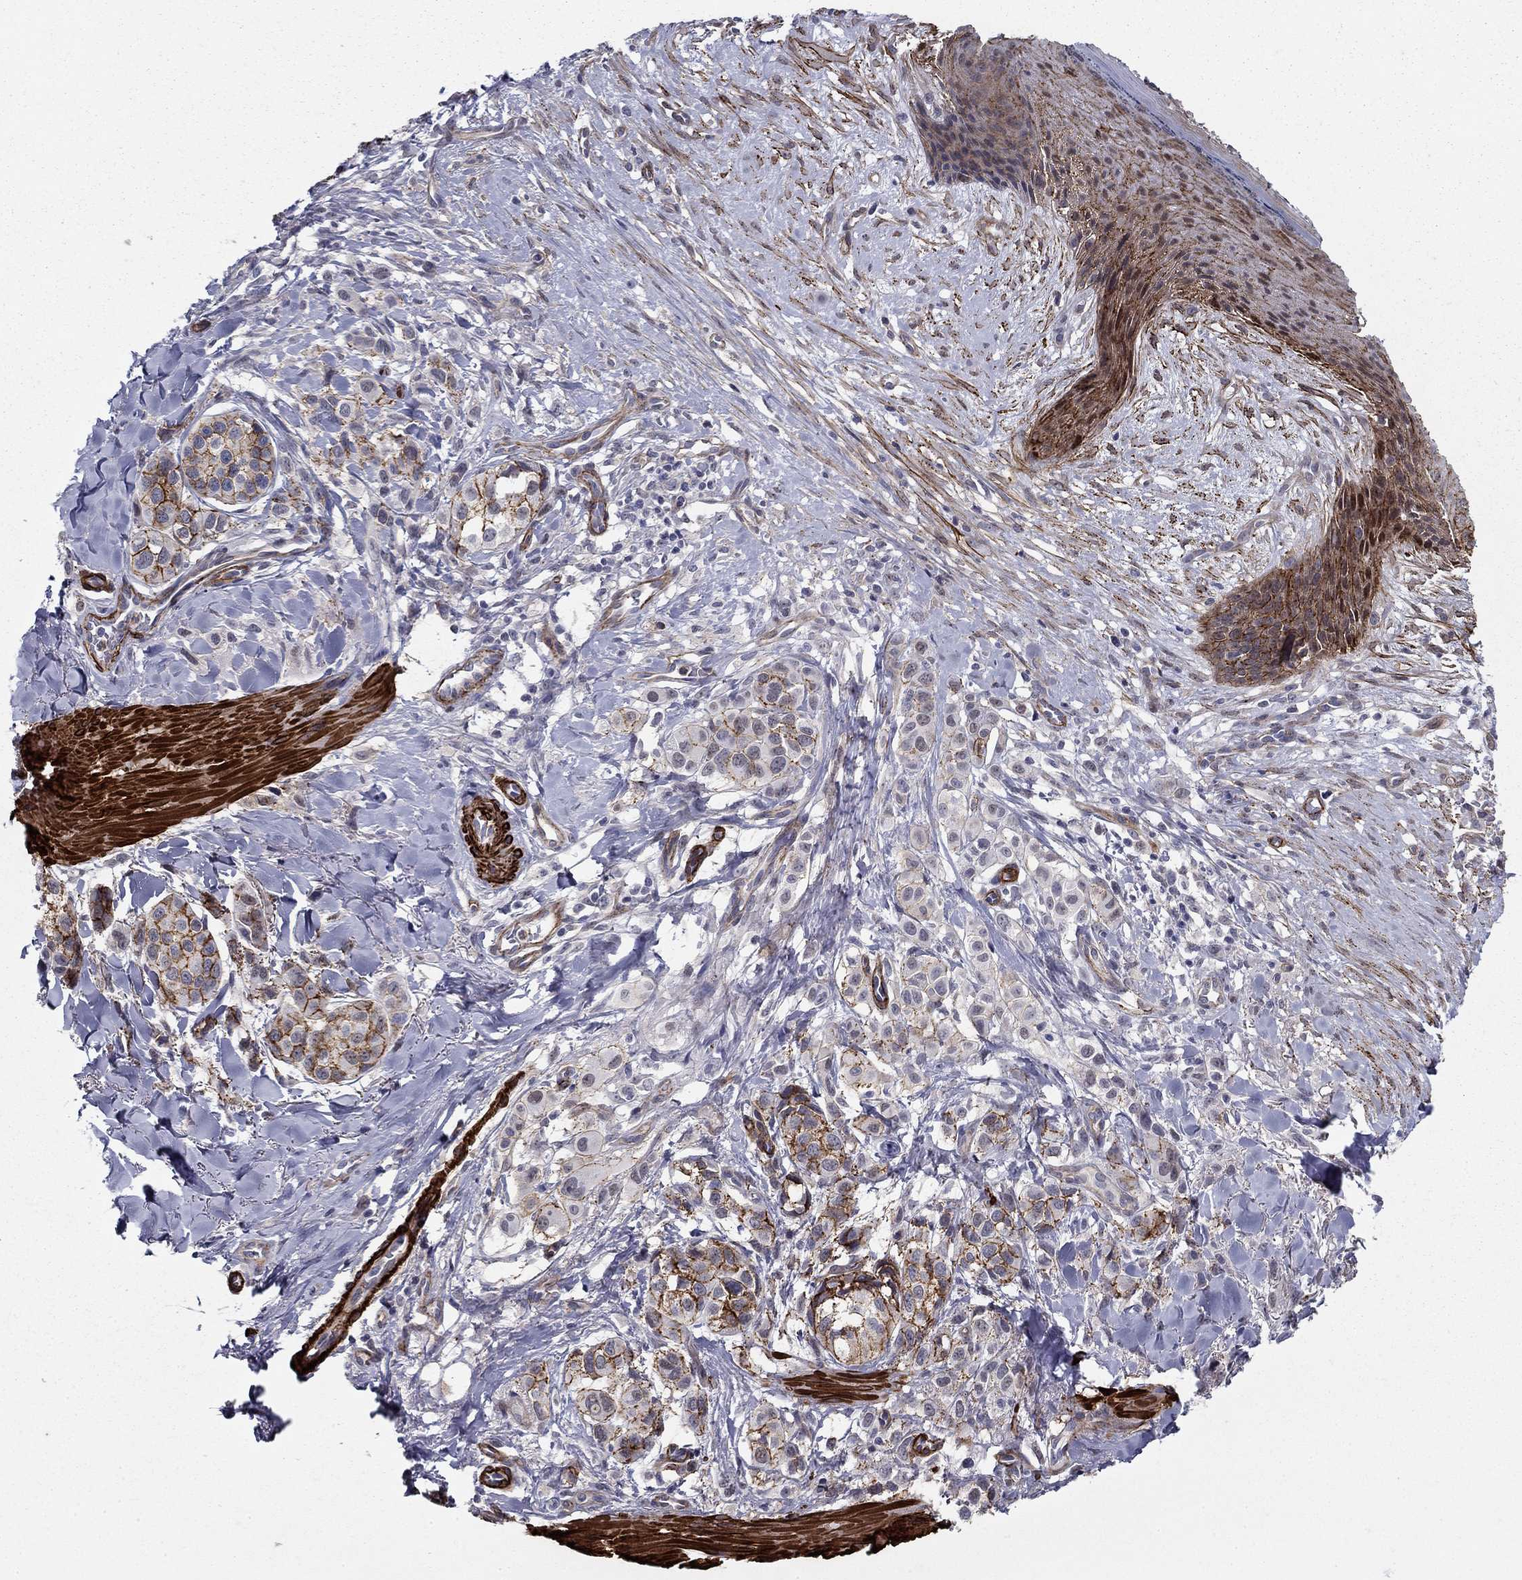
{"staining": {"intensity": "strong", "quantity": "<25%", "location": "cytoplasmic/membranous"}, "tissue": "melanoma", "cell_type": "Tumor cells", "image_type": "cancer", "snomed": [{"axis": "morphology", "description": "Malignant melanoma, NOS"}, {"axis": "topography", "description": "Skin"}], "caption": "A medium amount of strong cytoplasmic/membranous staining is seen in approximately <25% of tumor cells in malignant melanoma tissue. (IHC, brightfield microscopy, high magnification).", "gene": "KRBA1", "patient": {"sex": "male", "age": 57}}